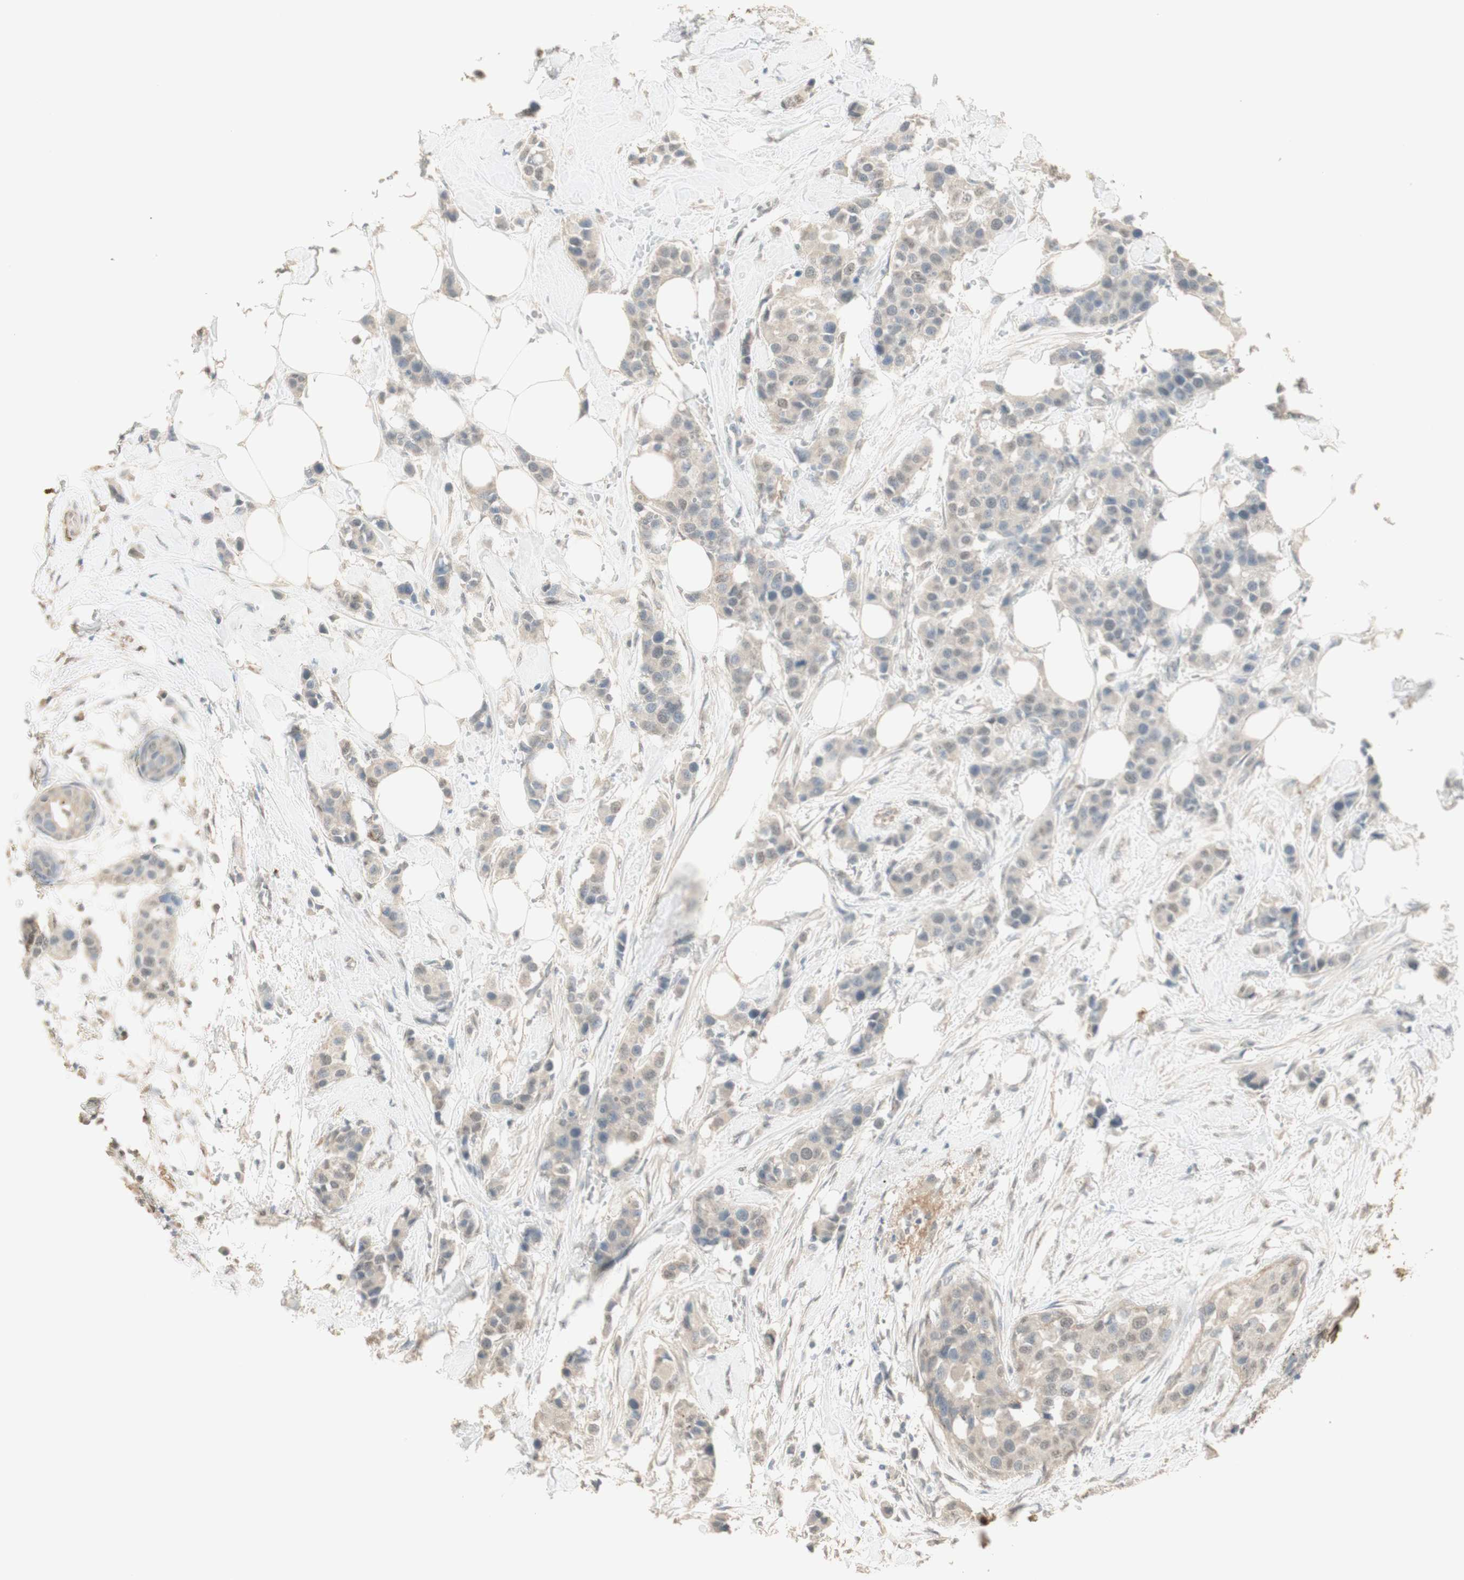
{"staining": {"intensity": "negative", "quantity": "none", "location": "none"}, "tissue": "breast cancer", "cell_type": "Tumor cells", "image_type": "cancer", "snomed": [{"axis": "morphology", "description": "Normal tissue, NOS"}, {"axis": "morphology", "description": "Duct carcinoma"}, {"axis": "topography", "description": "Breast"}], "caption": "DAB immunohistochemical staining of human invasive ductal carcinoma (breast) reveals no significant expression in tumor cells.", "gene": "MUC3A", "patient": {"sex": "female", "age": 50}}